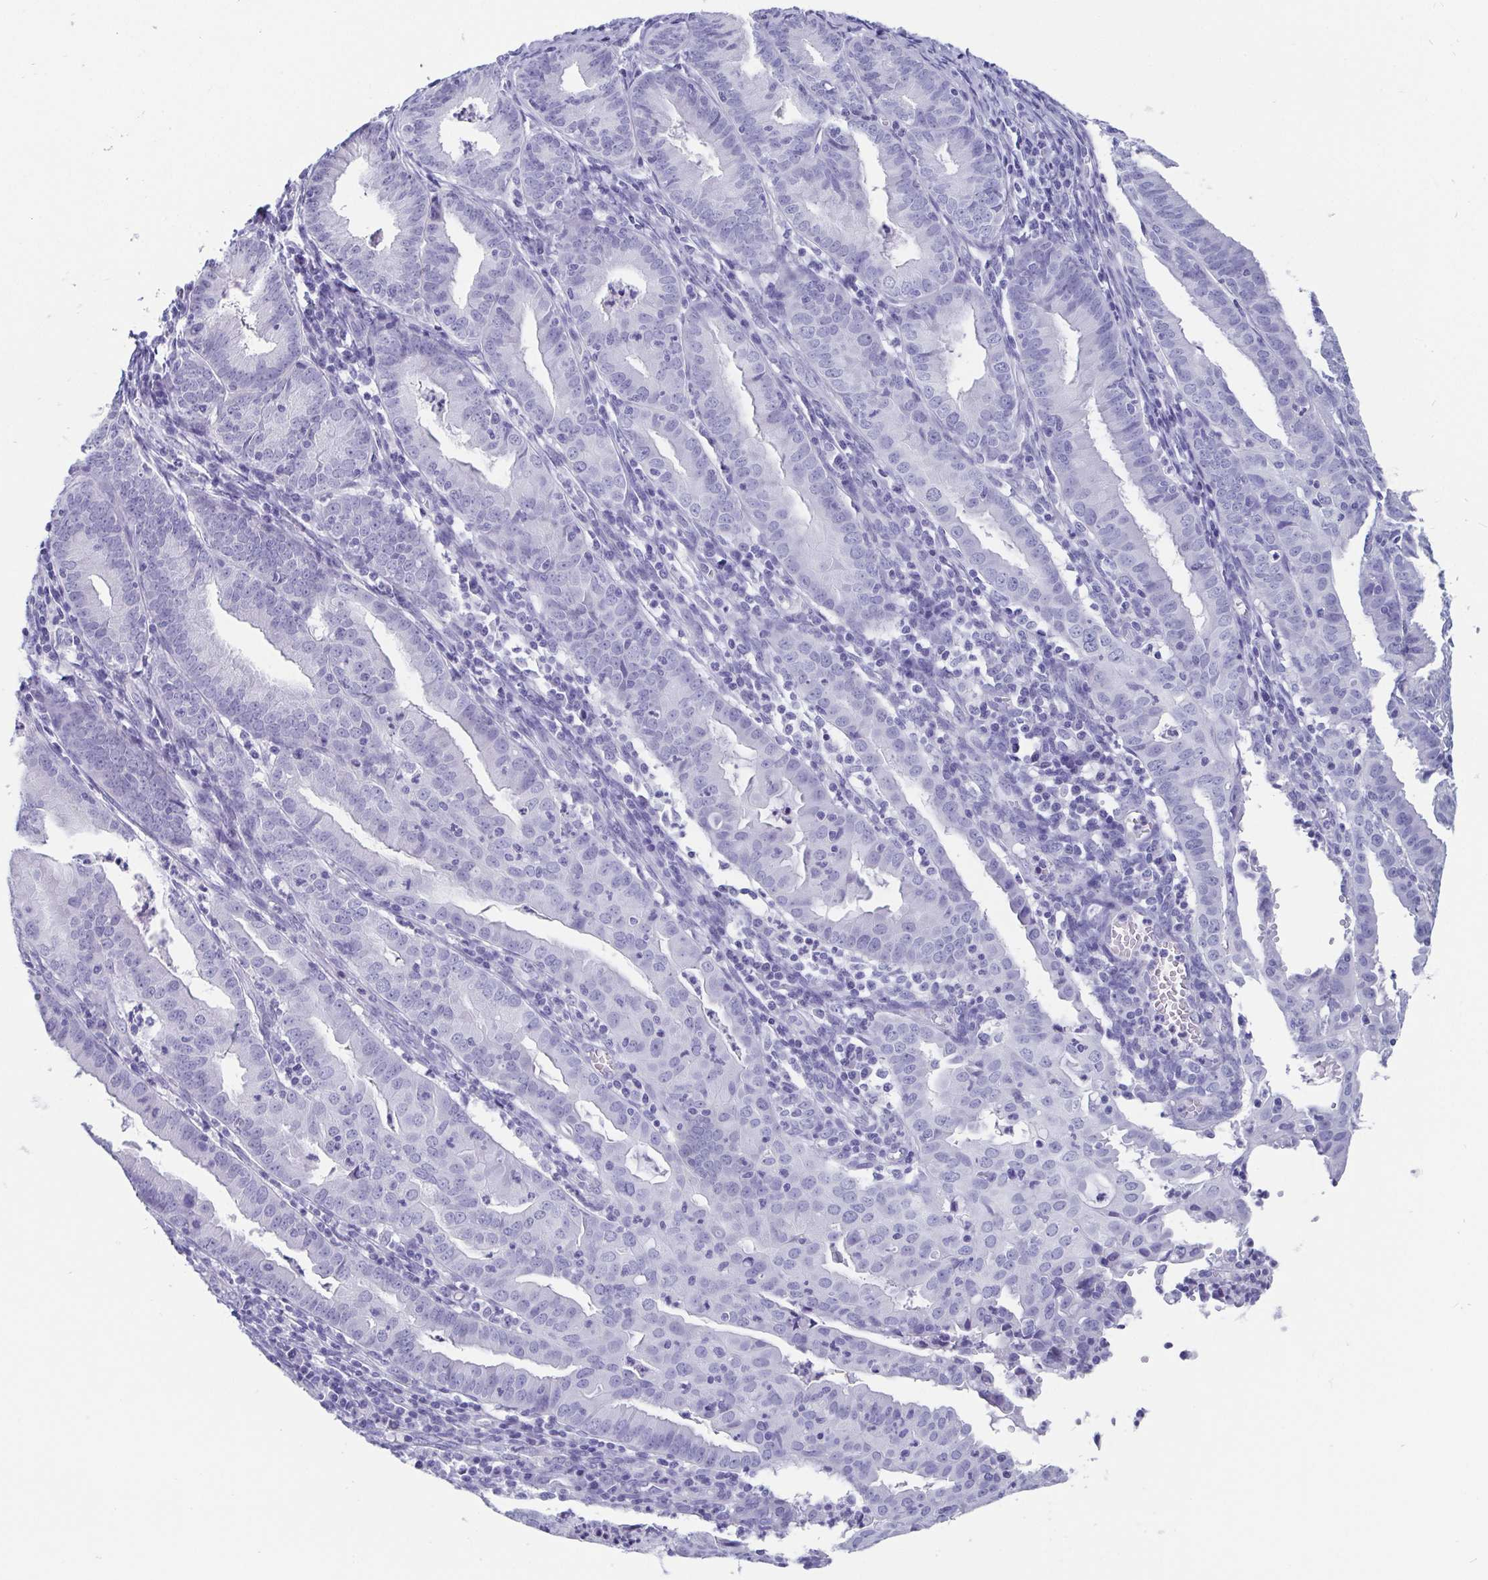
{"staining": {"intensity": "negative", "quantity": "none", "location": "none"}, "tissue": "endometrial cancer", "cell_type": "Tumor cells", "image_type": "cancer", "snomed": [{"axis": "morphology", "description": "Adenocarcinoma, NOS"}, {"axis": "topography", "description": "Endometrium"}], "caption": "Endometrial adenocarcinoma stained for a protein using IHC shows no expression tumor cells.", "gene": "SCGN", "patient": {"sex": "female", "age": 60}}